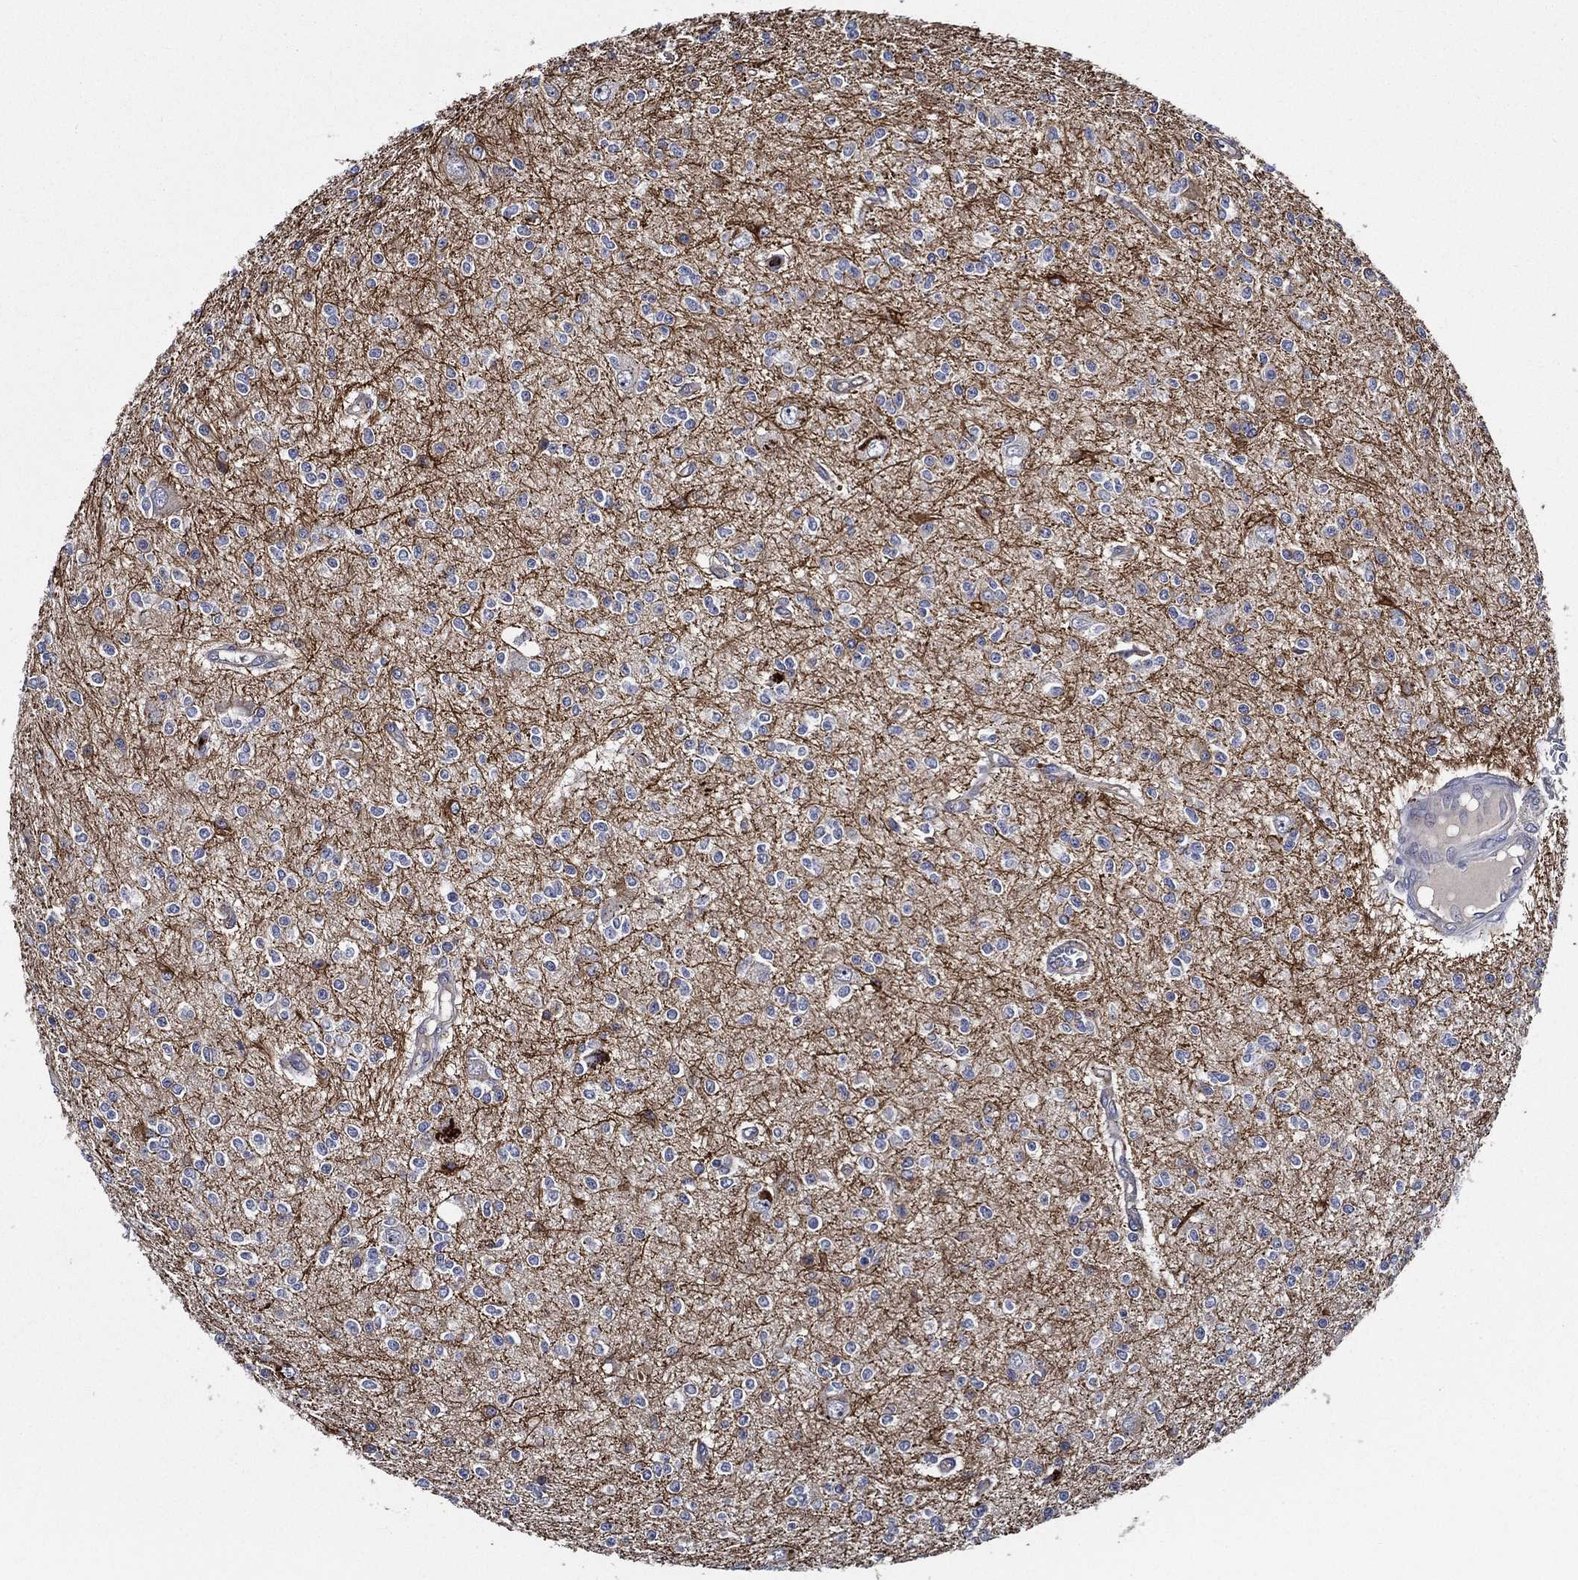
{"staining": {"intensity": "negative", "quantity": "none", "location": "none"}, "tissue": "glioma", "cell_type": "Tumor cells", "image_type": "cancer", "snomed": [{"axis": "morphology", "description": "Glioma, malignant, Low grade"}, {"axis": "topography", "description": "Brain"}], "caption": "The image reveals no significant expression in tumor cells of glioma.", "gene": "KIF20B", "patient": {"sex": "male", "age": 67}}